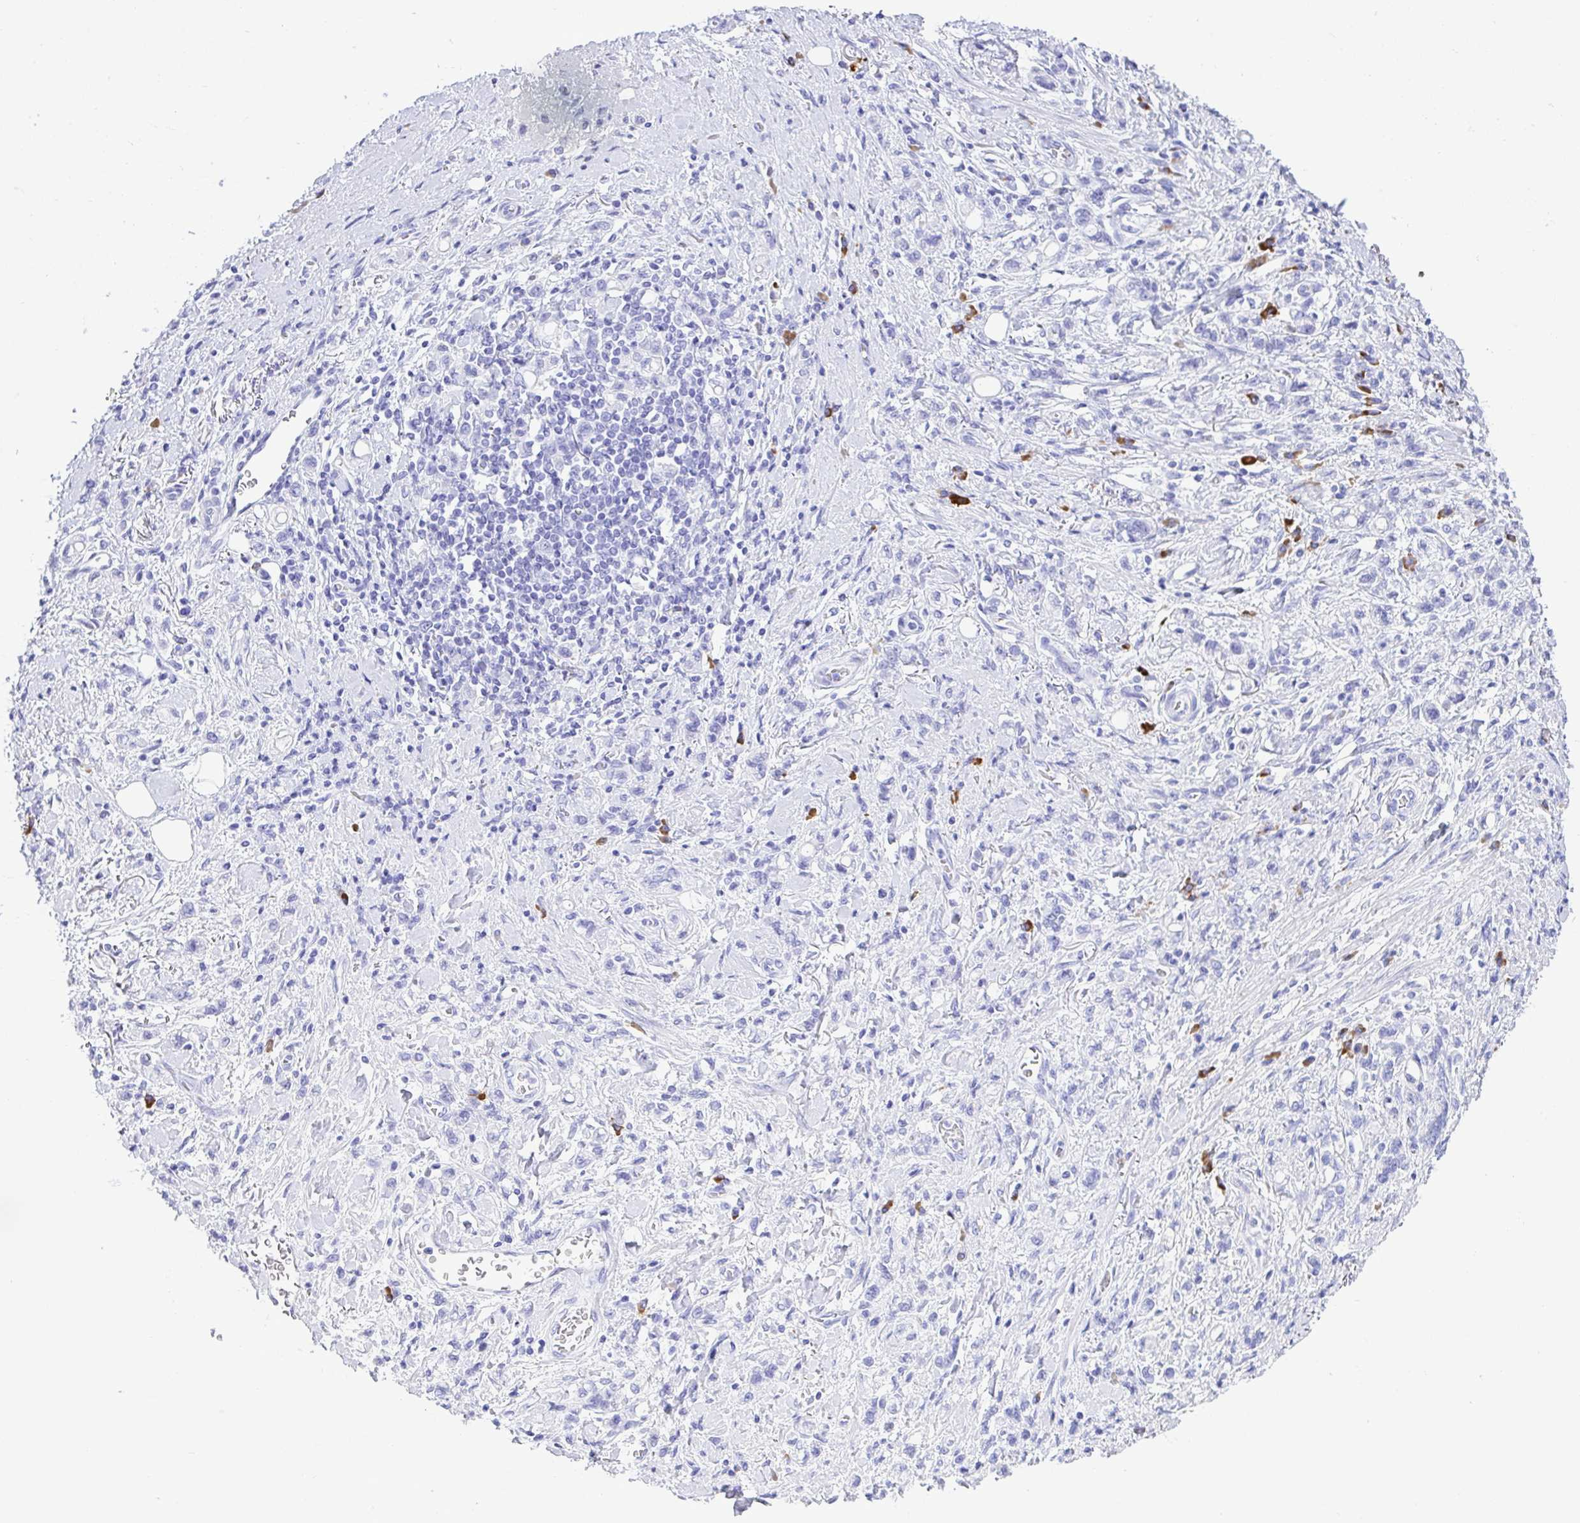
{"staining": {"intensity": "negative", "quantity": "none", "location": "none"}, "tissue": "stomach cancer", "cell_type": "Tumor cells", "image_type": "cancer", "snomed": [{"axis": "morphology", "description": "Adenocarcinoma, NOS"}, {"axis": "topography", "description": "Stomach"}], "caption": "This photomicrograph is of stomach cancer (adenocarcinoma) stained with immunohistochemistry (IHC) to label a protein in brown with the nuclei are counter-stained blue. There is no expression in tumor cells.", "gene": "BEST4", "patient": {"sex": "male", "age": 77}}